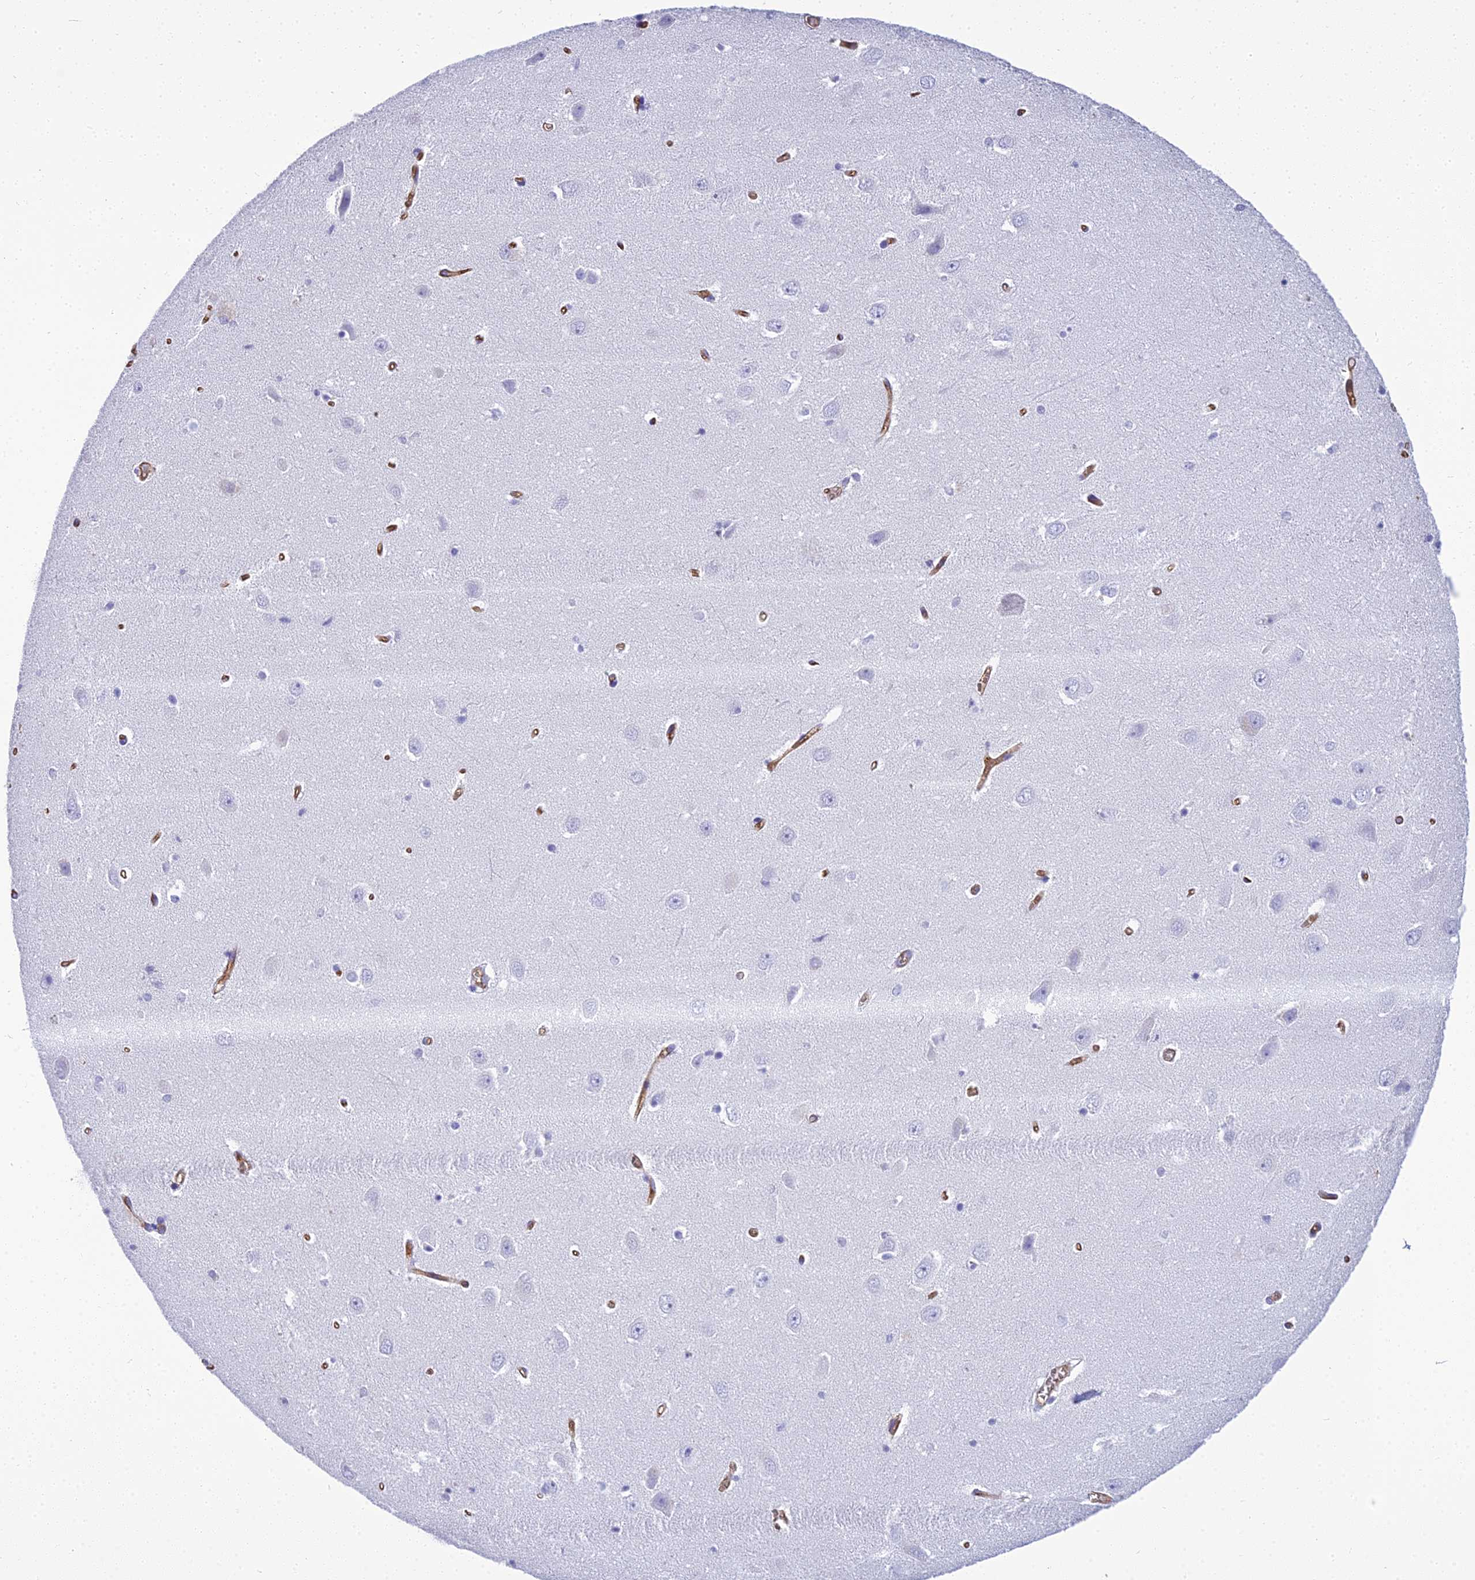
{"staining": {"intensity": "negative", "quantity": "none", "location": "none"}, "tissue": "hippocampus", "cell_type": "Glial cells", "image_type": "normal", "snomed": [{"axis": "morphology", "description": "Normal tissue, NOS"}, {"axis": "topography", "description": "Hippocampus"}], "caption": "Immunohistochemistry (IHC) of unremarkable human hippocampus demonstrates no expression in glial cells. (DAB (3,3'-diaminobenzidine) IHC with hematoxylin counter stain).", "gene": "NINJ1", "patient": {"sex": "female", "age": 64}}